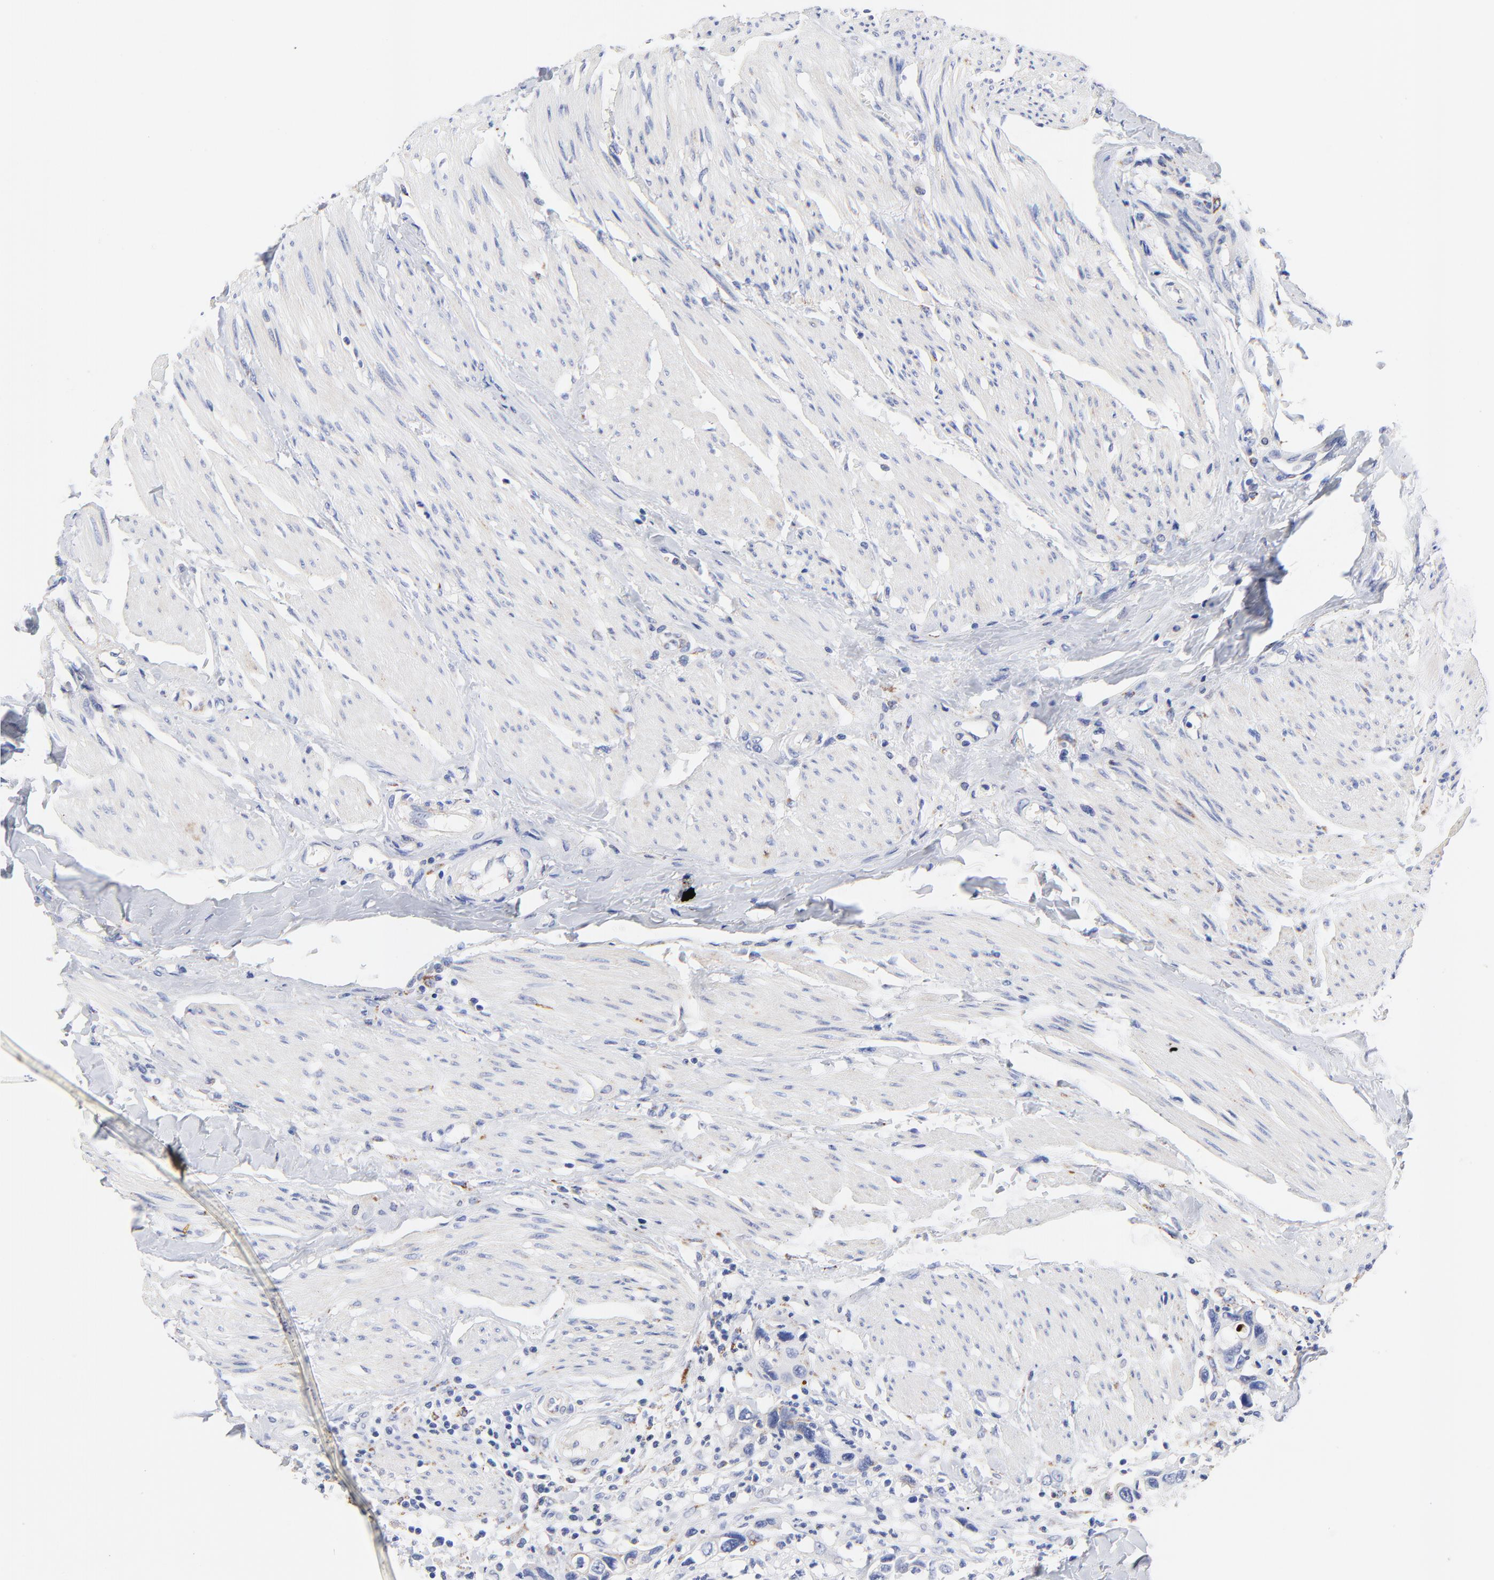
{"staining": {"intensity": "negative", "quantity": "none", "location": "none"}, "tissue": "urothelial cancer", "cell_type": "Tumor cells", "image_type": "cancer", "snomed": [{"axis": "morphology", "description": "Urothelial carcinoma, High grade"}, {"axis": "topography", "description": "Urinary bladder"}], "caption": "Tumor cells are negative for protein expression in human urothelial cancer. (IHC, brightfield microscopy, high magnification).", "gene": "FBXO10", "patient": {"sex": "male", "age": 66}}